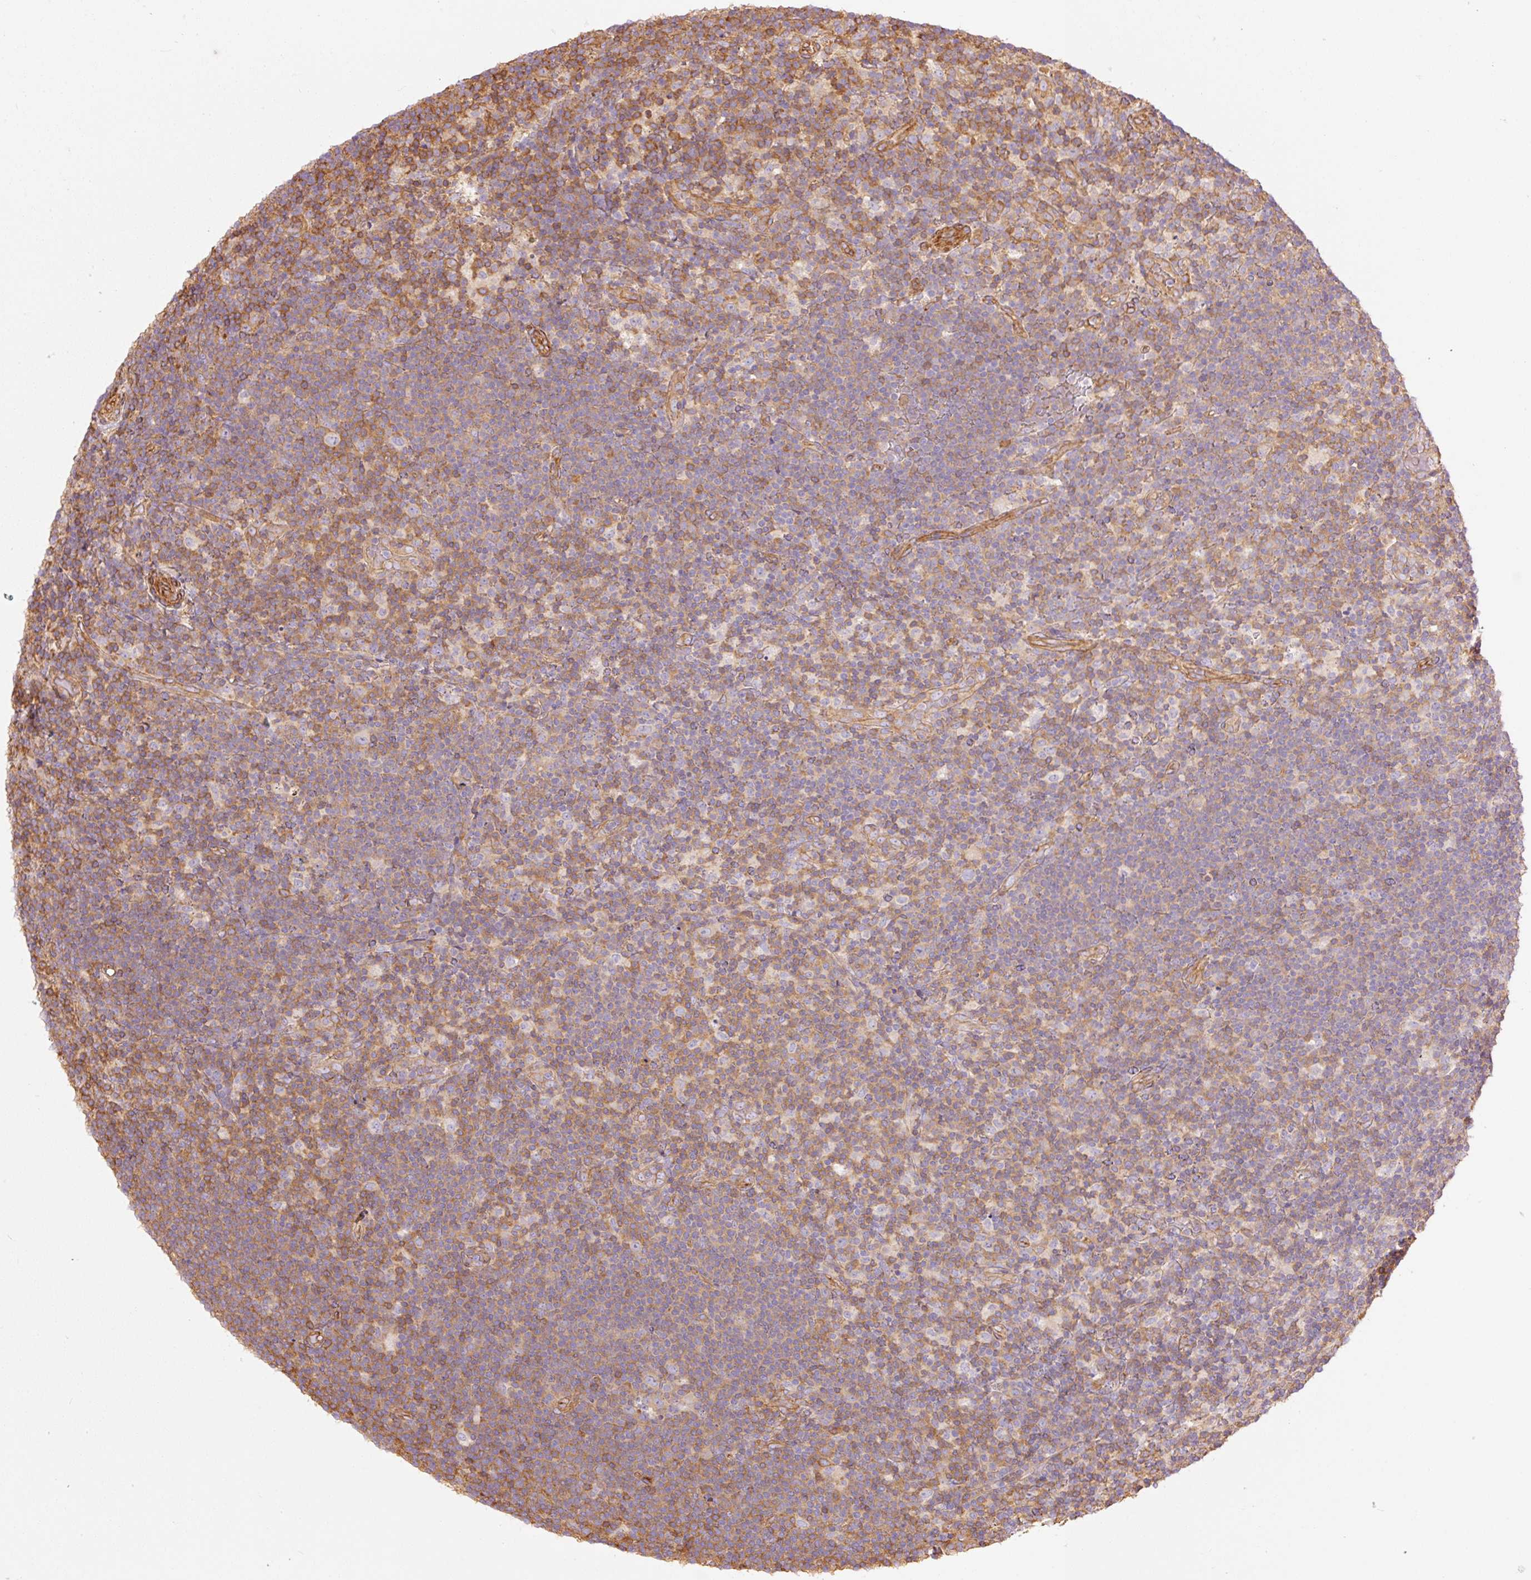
{"staining": {"intensity": "negative", "quantity": "none", "location": "none"}, "tissue": "lymphoma", "cell_type": "Tumor cells", "image_type": "cancer", "snomed": [{"axis": "morphology", "description": "Hodgkin's disease, NOS"}, {"axis": "topography", "description": "Lymph node"}], "caption": "Immunohistochemistry image of Hodgkin's disease stained for a protein (brown), which demonstrates no staining in tumor cells. (IHC, brightfield microscopy, high magnification).", "gene": "PPP1R1B", "patient": {"sex": "female", "age": 57}}